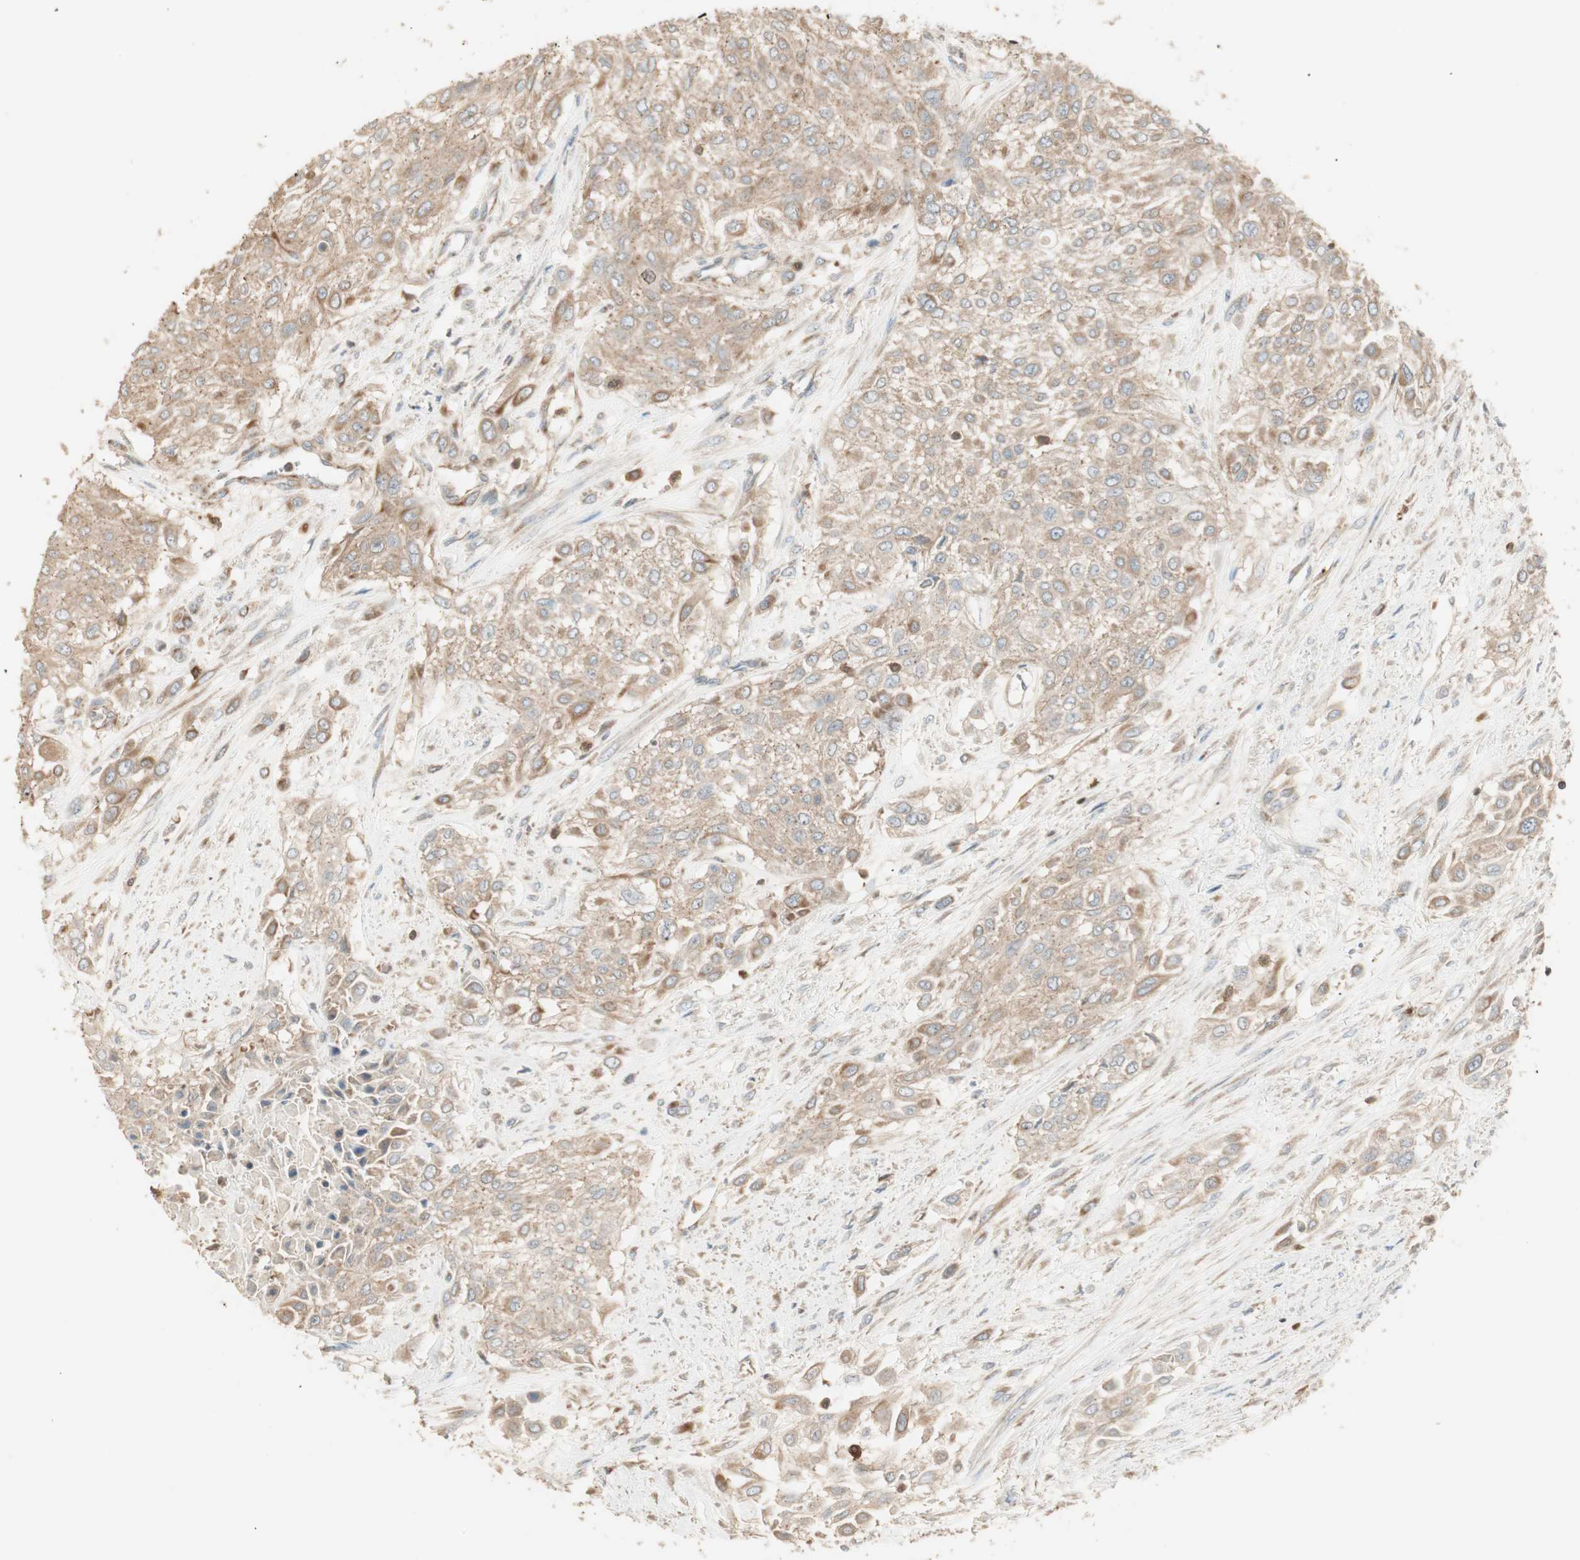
{"staining": {"intensity": "weak", "quantity": ">75%", "location": "cytoplasmic/membranous"}, "tissue": "urothelial cancer", "cell_type": "Tumor cells", "image_type": "cancer", "snomed": [{"axis": "morphology", "description": "Urothelial carcinoma, High grade"}, {"axis": "topography", "description": "Urinary bladder"}], "caption": "Brown immunohistochemical staining in human urothelial cancer shows weak cytoplasmic/membranous positivity in about >75% of tumor cells.", "gene": "CRLF3", "patient": {"sex": "male", "age": 57}}